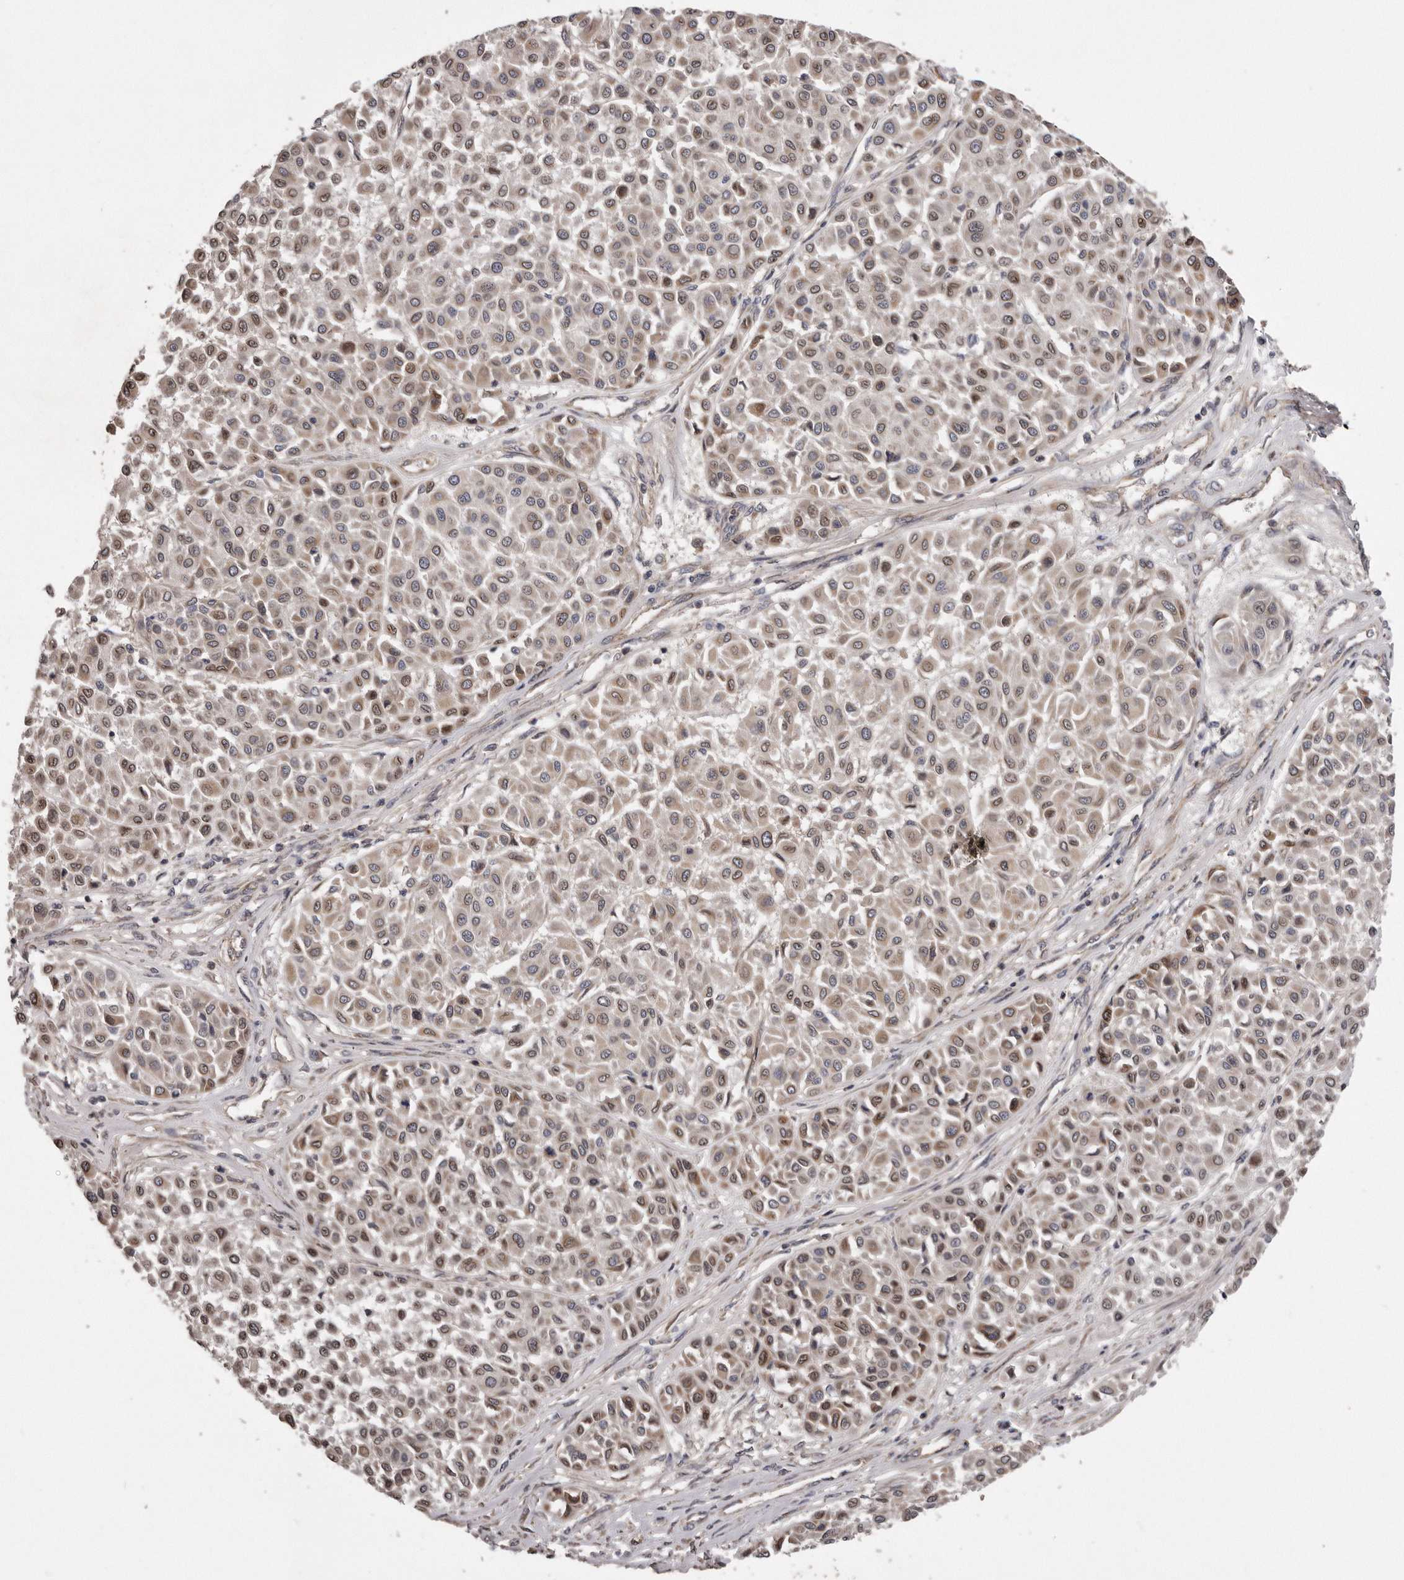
{"staining": {"intensity": "weak", "quantity": ">75%", "location": "cytoplasmic/membranous,nuclear"}, "tissue": "melanoma", "cell_type": "Tumor cells", "image_type": "cancer", "snomed": [{"axis": "morphology", "description": "Malignant melanoma, Metastatic site"}, {"axis": "topography", "description": "Soft tissue"}], "caption": "Immunohistochemical staining of human malignant melanoma (metastatic site) demonstrates low levels of weak cytoplasmic/membranous and nuclear positivity in about >75% of tumor cells.", "gene": "ARMCX1", "patient": {"sex": "male", "age": 41}}